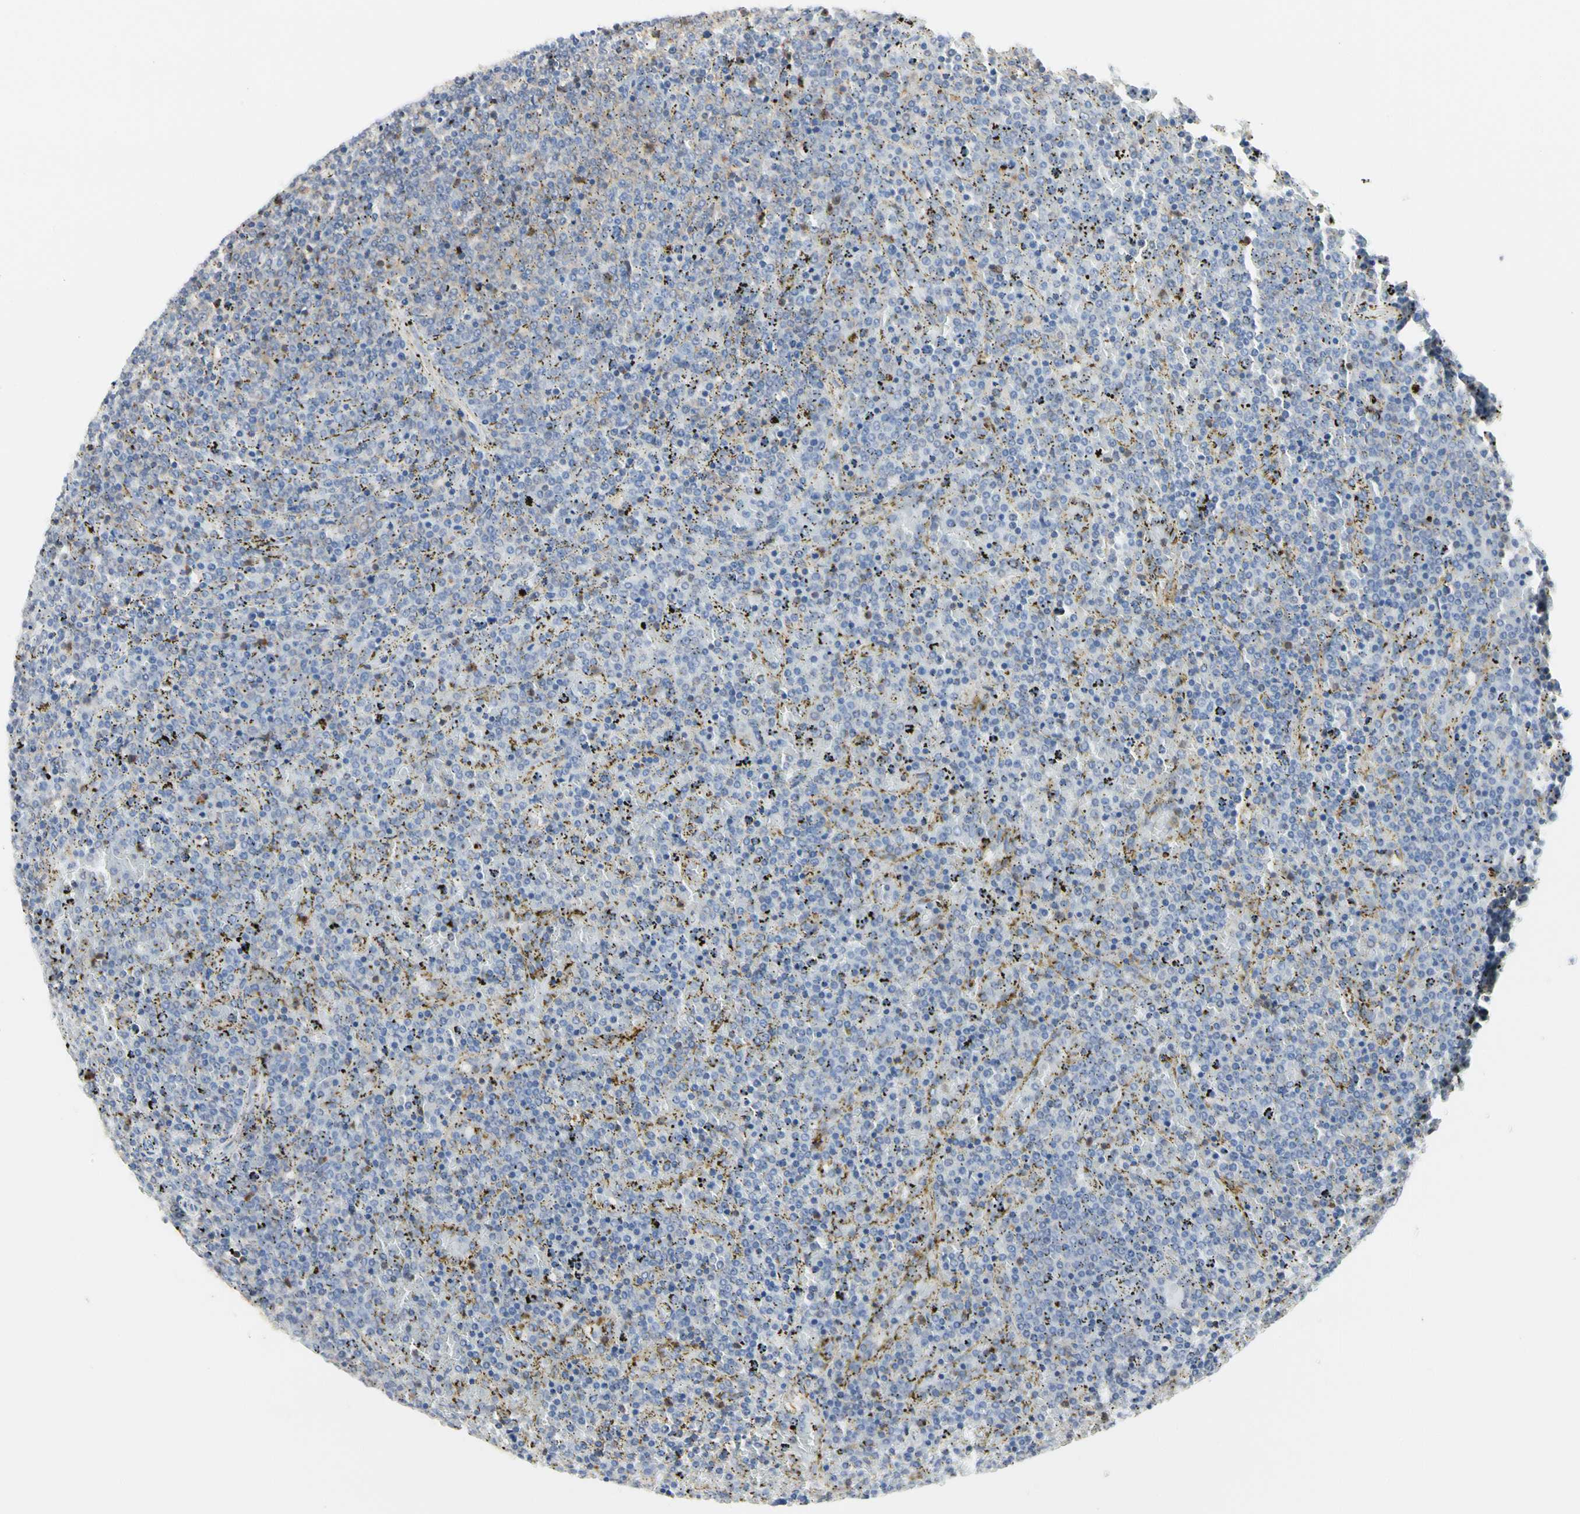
{"staining": {"intensity": "weak", "quantity": "<25%", "location": "cytoplasmic/membranous"}, "tissue": "lymphoma", "cell_type": "Tumor cells", "image_type": "cancer", "snomed": [{"axis": "morphology", "description": "Malignant lymphoma, non-Hodgkin's type, Low grade"}, {"axis": "topography", "description": "Spleen"}], "caption": "High magnification brightfield microscopy of lymphoma stained with DAB (brown) and counterstained with hematoxylin (blue): tumor cells show no significant expression. The staining was performed using DAB to visualize the protein expression in brown, while the nuclei were stained in blue with hematoxylin (Magnification: 20x).", "gene": "SHANK2", "patient": {"sex": "female", "age": 77}}